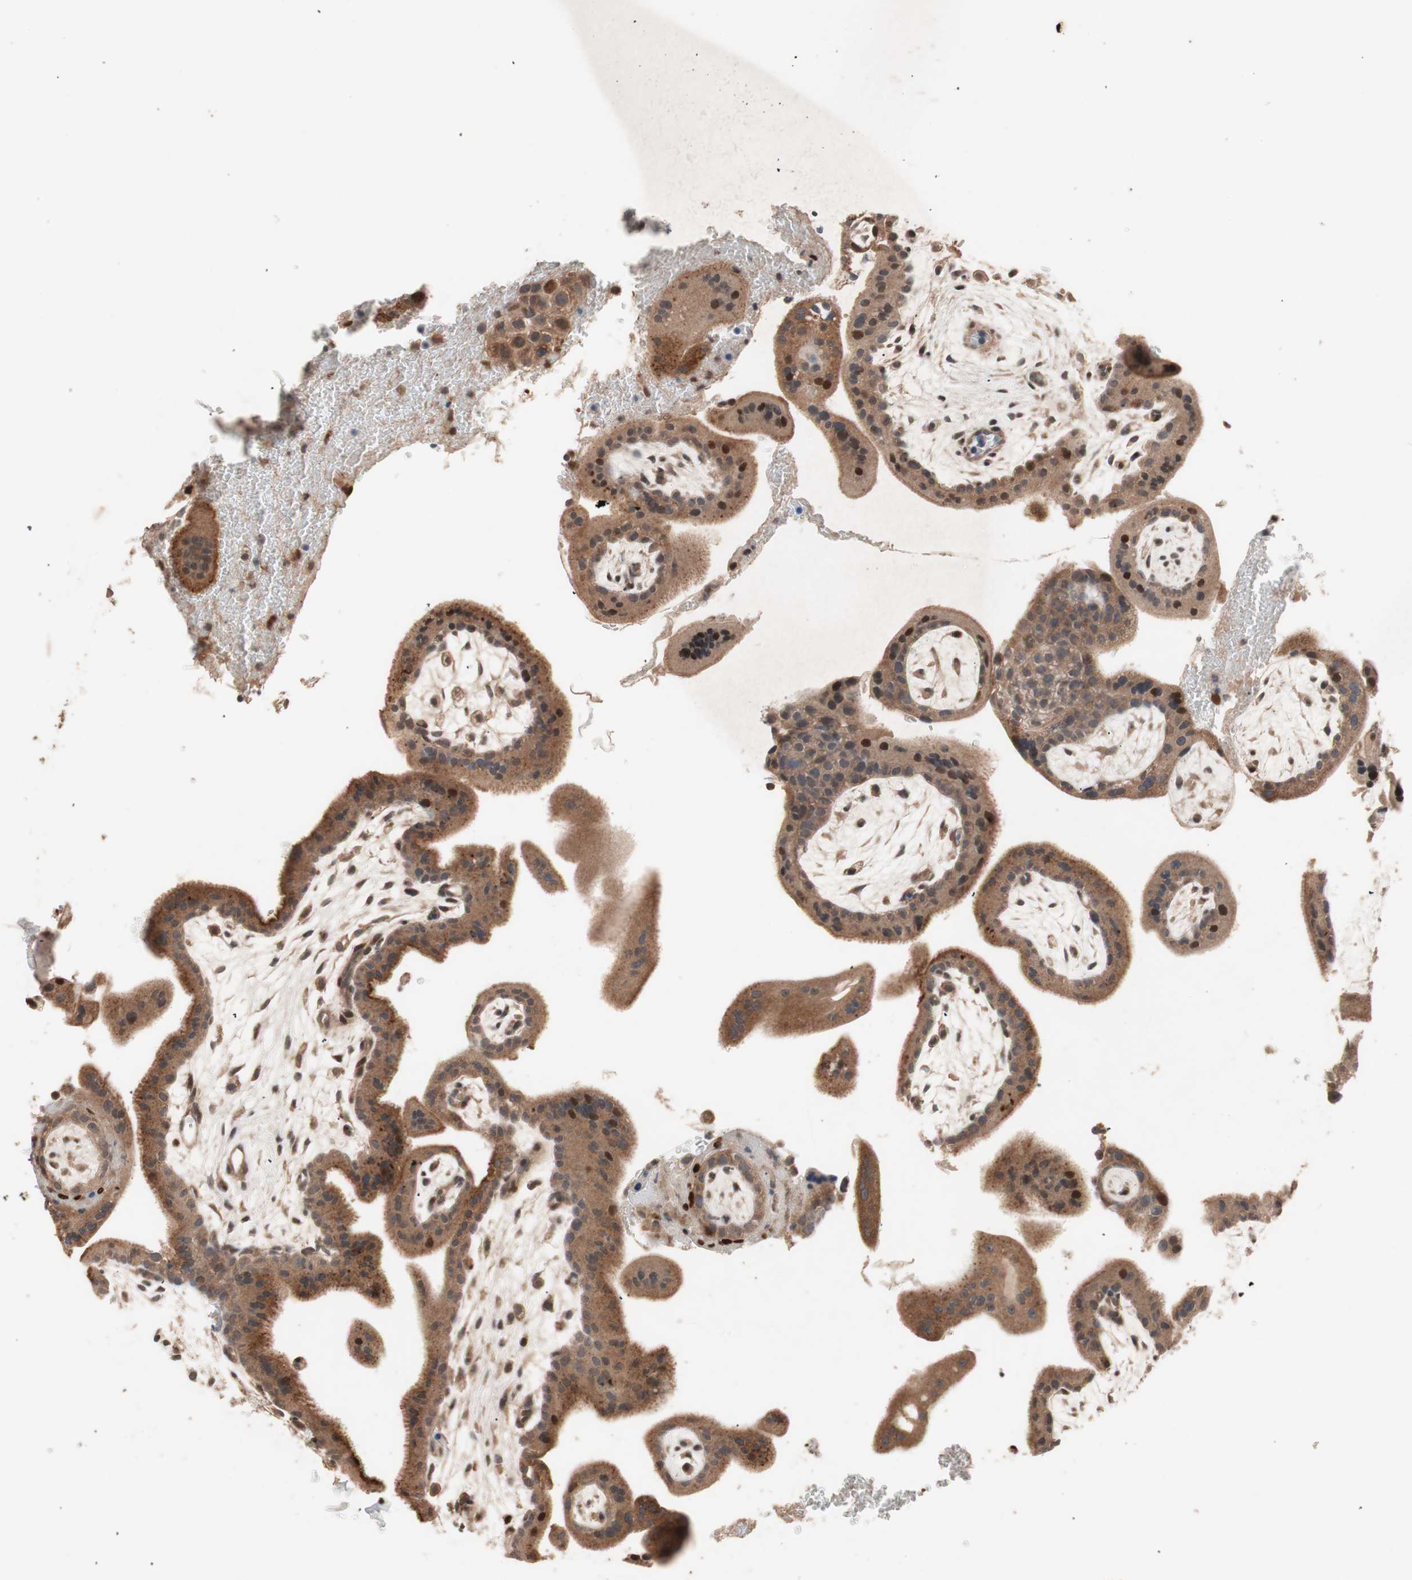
{"staining": {"intensity": "moderate", "quantity": ">75%", "location": "cytoplasmic/membranous"}, "tissue": "placenta", "cell_type": "Decidual cells", "image_type": "normal", "snomed": [{"axis": "morphology", "description": "Normal tissue, NOS"}, {"axis": "topography", "description": "Placenta"}], "caption": "Brown immunohistochemical staining in benign placenta reveals moderate cytoplasmic/membranous staining in approximately >75% of decidual cells.", "gene": "NF2", "patient": {"sex": "female", "age": 35}}